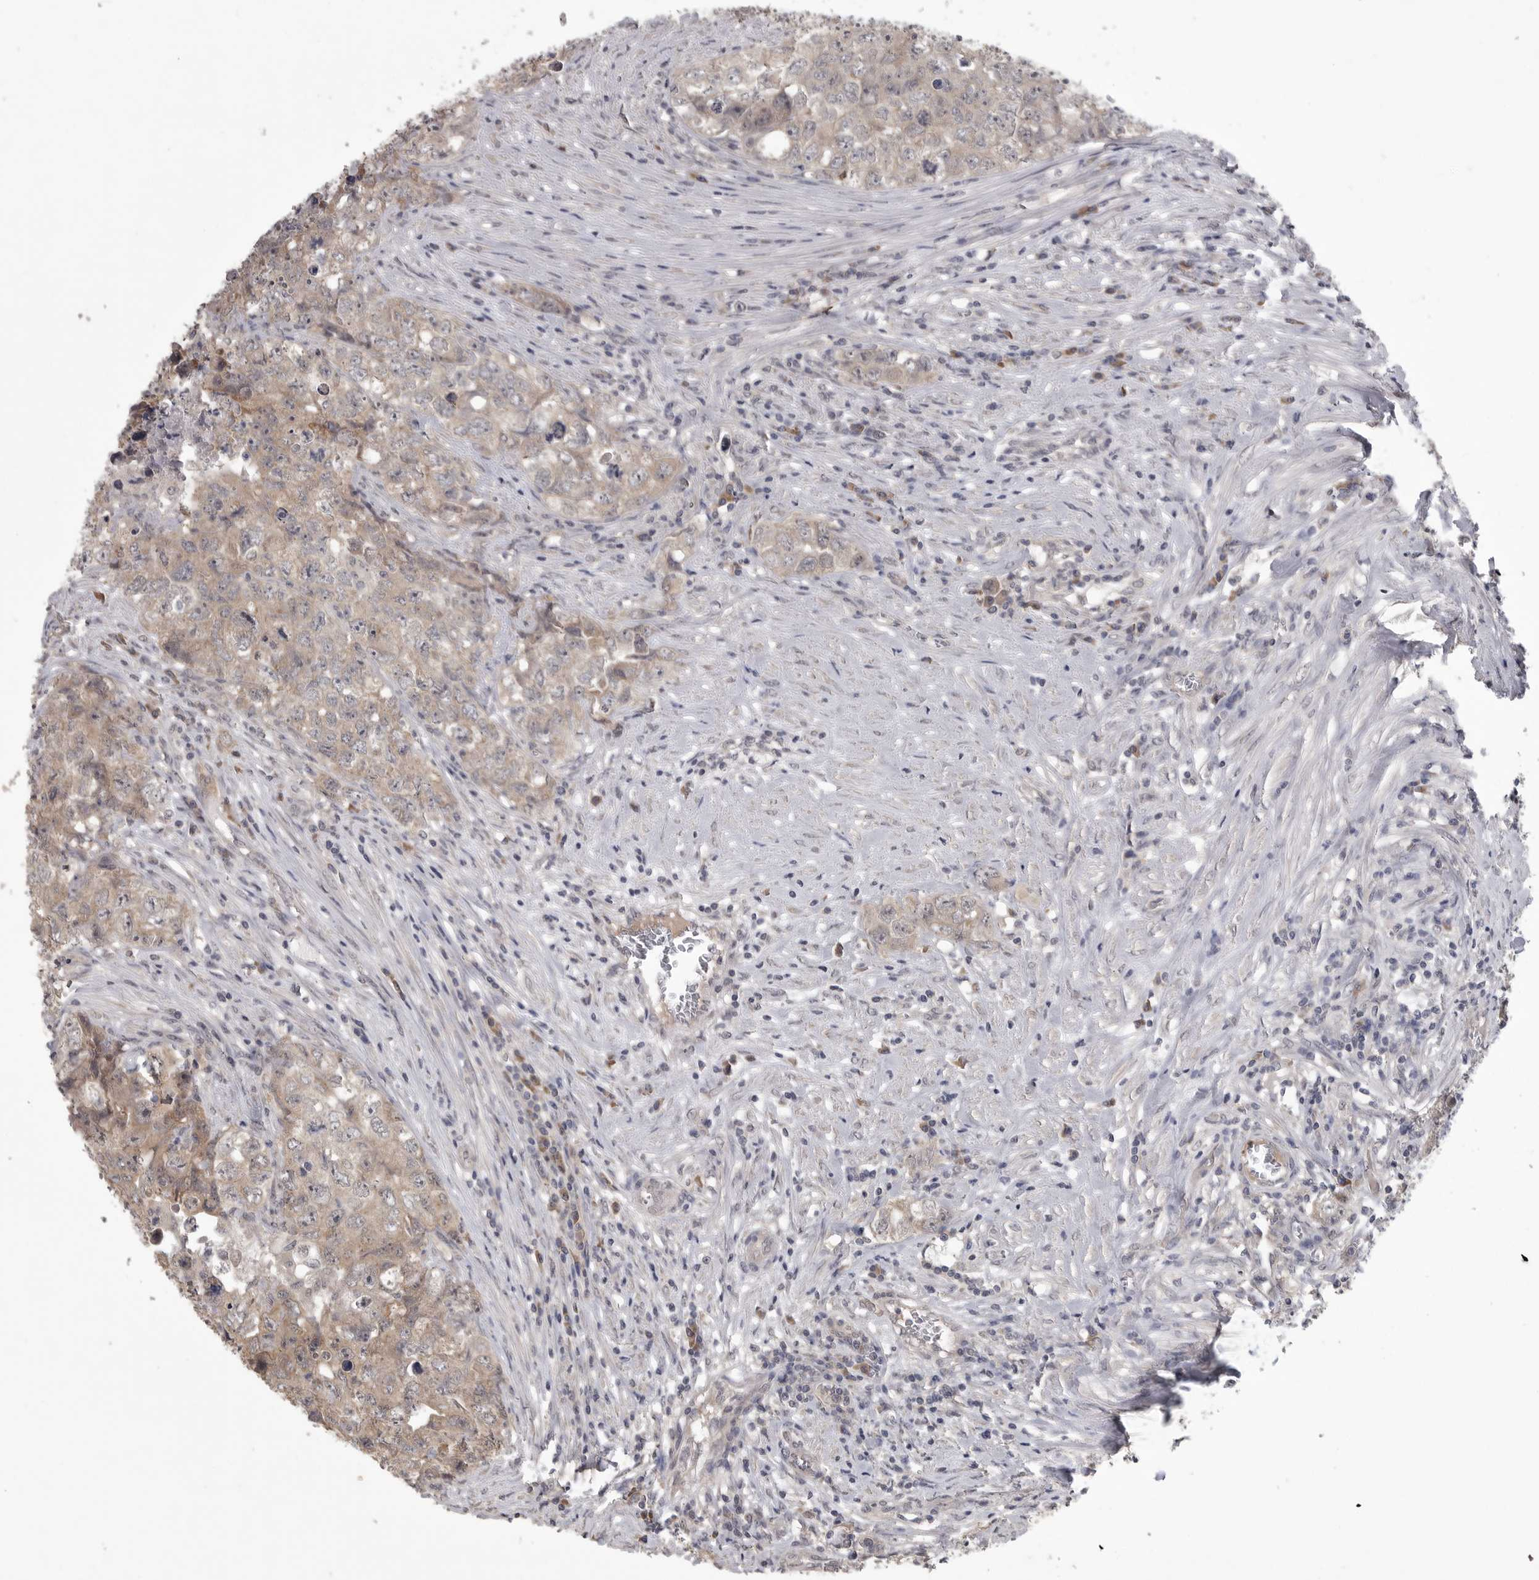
{"staining": {"intensity": "weak", "quantity": "25%-75%", "location": "cytoplasmic/membranous"}, "tissue": "testis cancer", "cell_type": "Tumor cells", "image_type": "cancer", "snomed": [{"axis": "morphology", "description": "Seminoma, NOS"}, {"axis": "morphology", "description": "Carcinoma, Embryonal, NOS"}, {"axis": "topography", "description": "Testis"}], "caption": "Testis seminoma was stained to show a protein in brown. There is low levels of weak cytoplasmic/membranous positivity in approximately 25%-75% of tumor cells.", "gene": "ZNF114", "patient": {"sex": "male", "age": 43}}